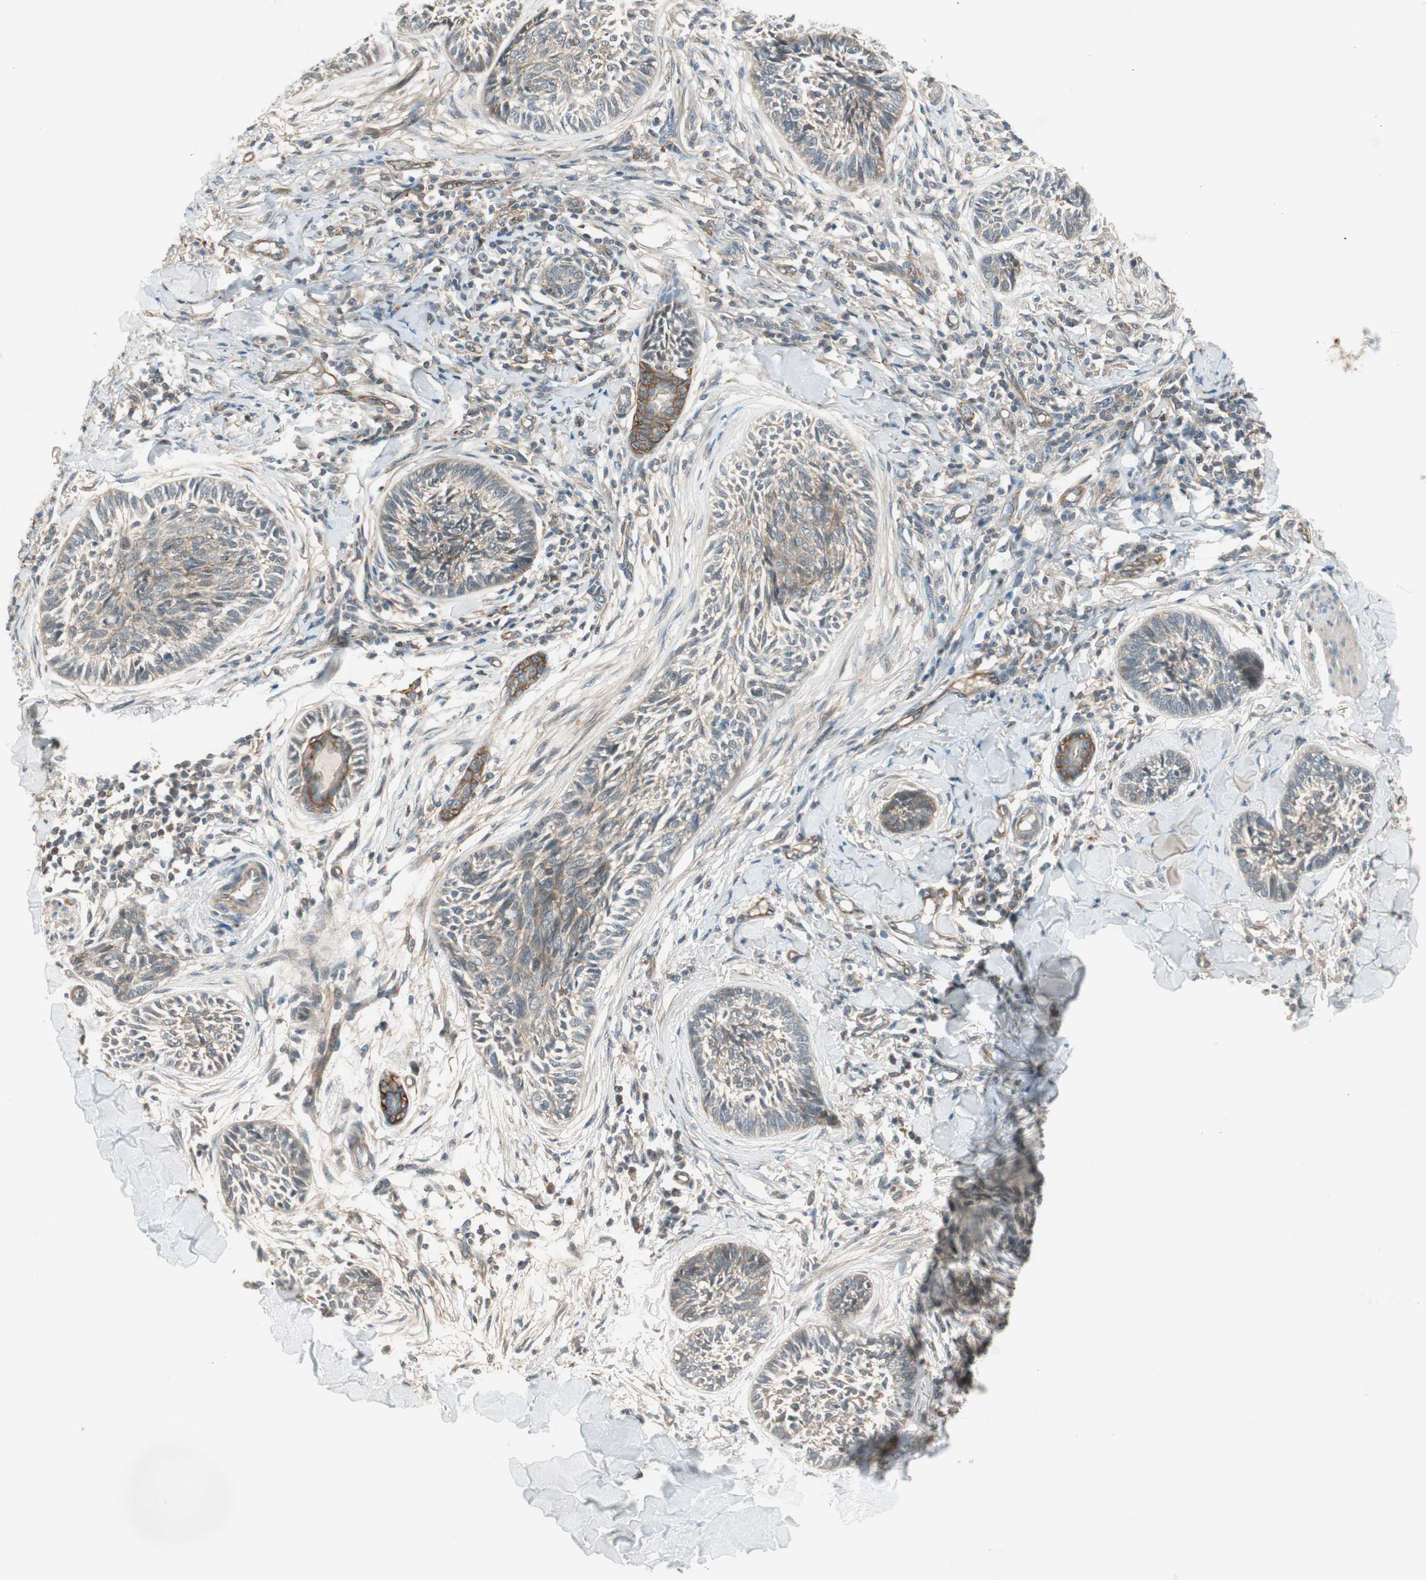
{"staining": {"intensity": "weak", "quantity": "25%-75%", "location": "cytoplasmic/membranous"}, "tissue": "skin cancer", "cell_type": "Tumor cells", "image_type": "cancer", "snomed": [{"axis": "morphology", "description": "Papilloma, NOS"}, {"axis": "morphology", "description": "Basal cell carcinoma"}, {"axis": "topography", "description": "Skin"}], "caption": "Brown immunohistochemical staining in human papilloma (skin) demonstrates weak cytoplasmic/membranous expression in approximately 25%-75% of tumor cells.", "gene": "PSMD8", "patient": {"sex": "male", "age": 87}}